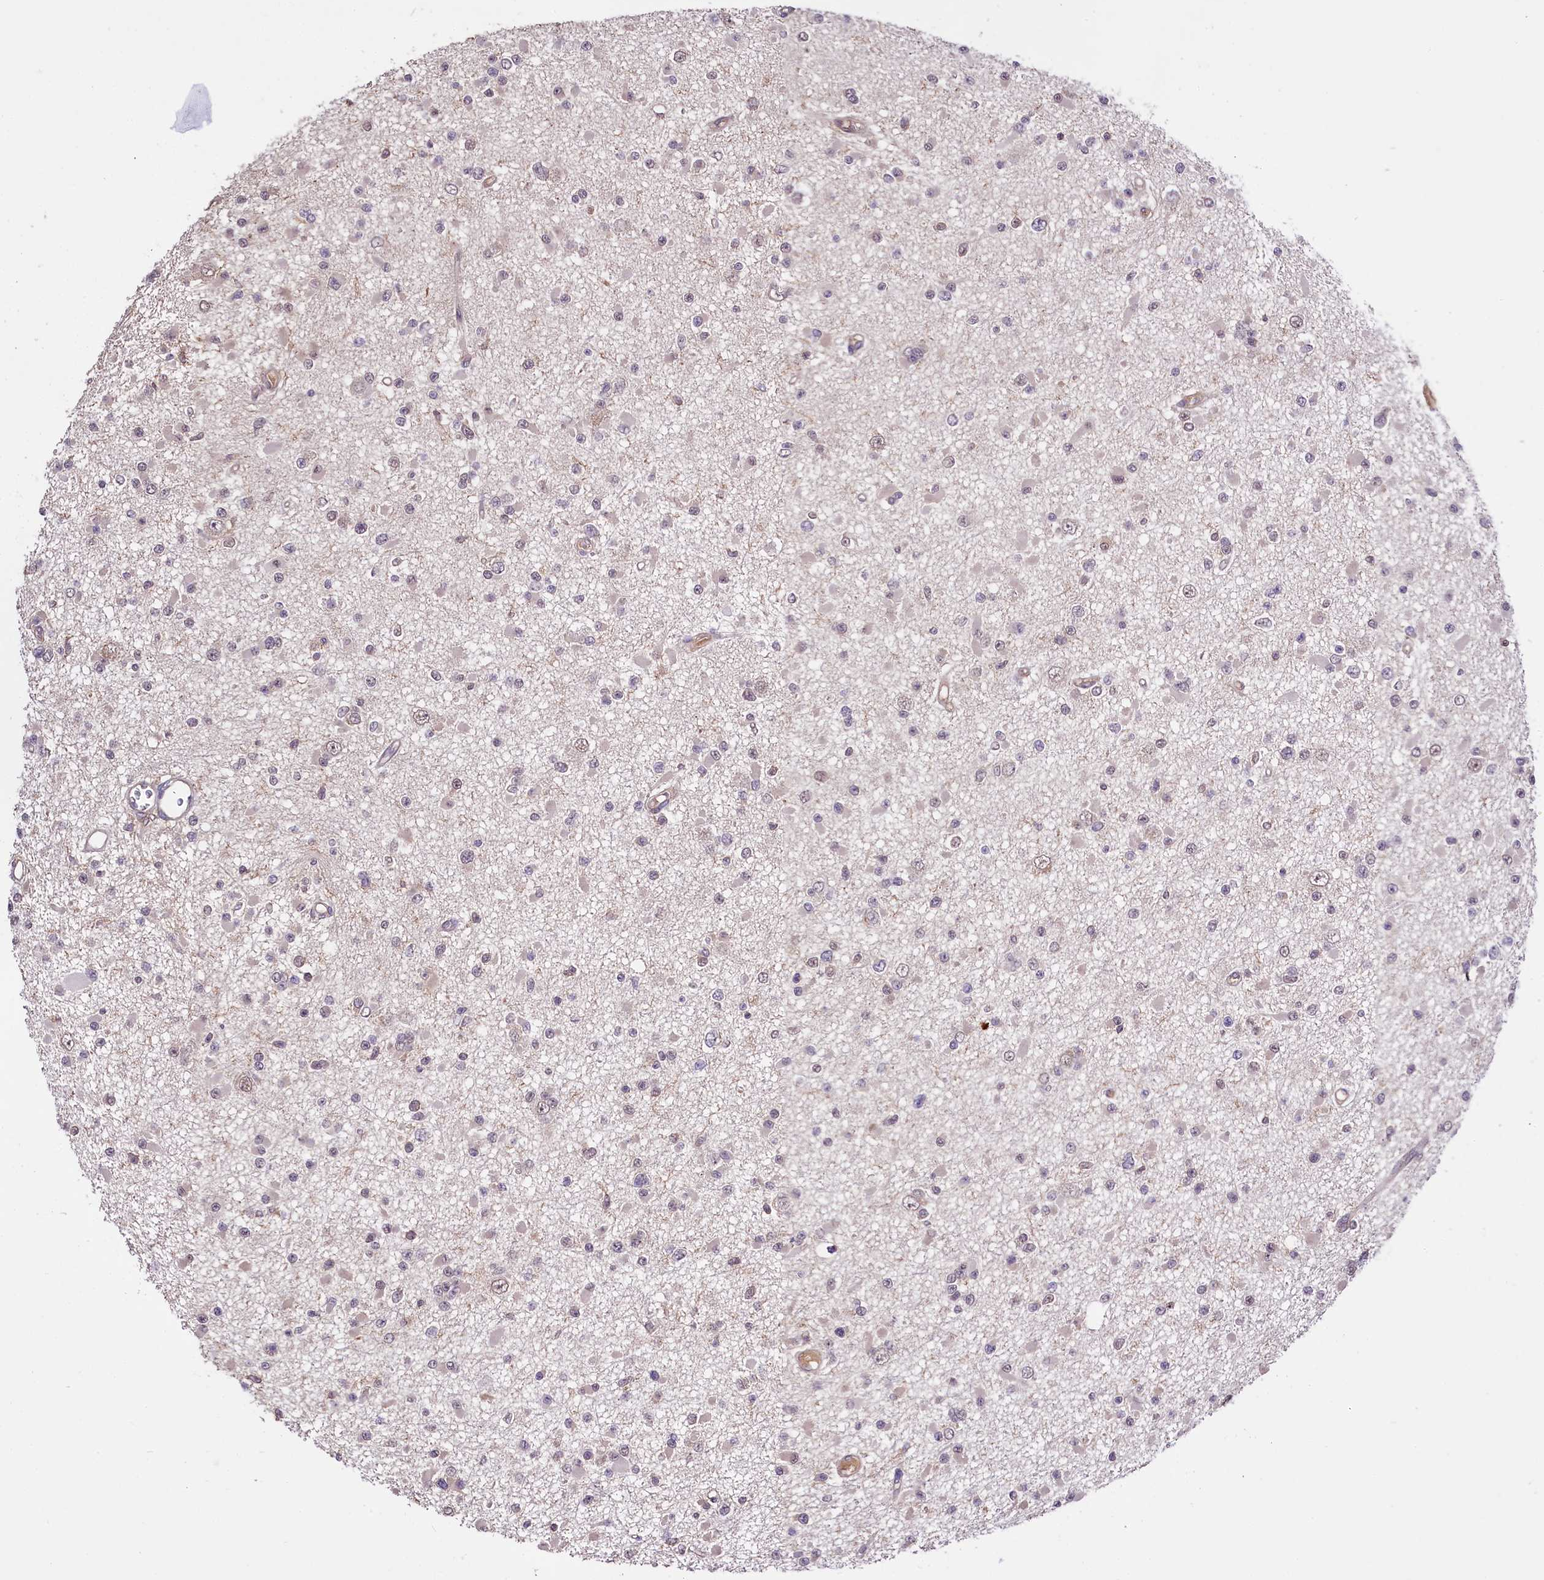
{"staining": {"intensity": "negative", "quantity": "none", "location": "none"}, "tissue": "glioma", "cell_type": "Tumor cells", "image_type": "cancer", "snomed": [{"axis": "morphology", "description": "Glioma, malignant, Low grade"}, {"axis": "topography", "description": "Brain"}], "caption": "A high-resolution micrograph shows immunohistochemistry staining of malignant low-grade glioma, which displays no significant positivity in tumor cells.", "gene": "SKIDA1", "patient": {"sex": "female", "age": 22}}